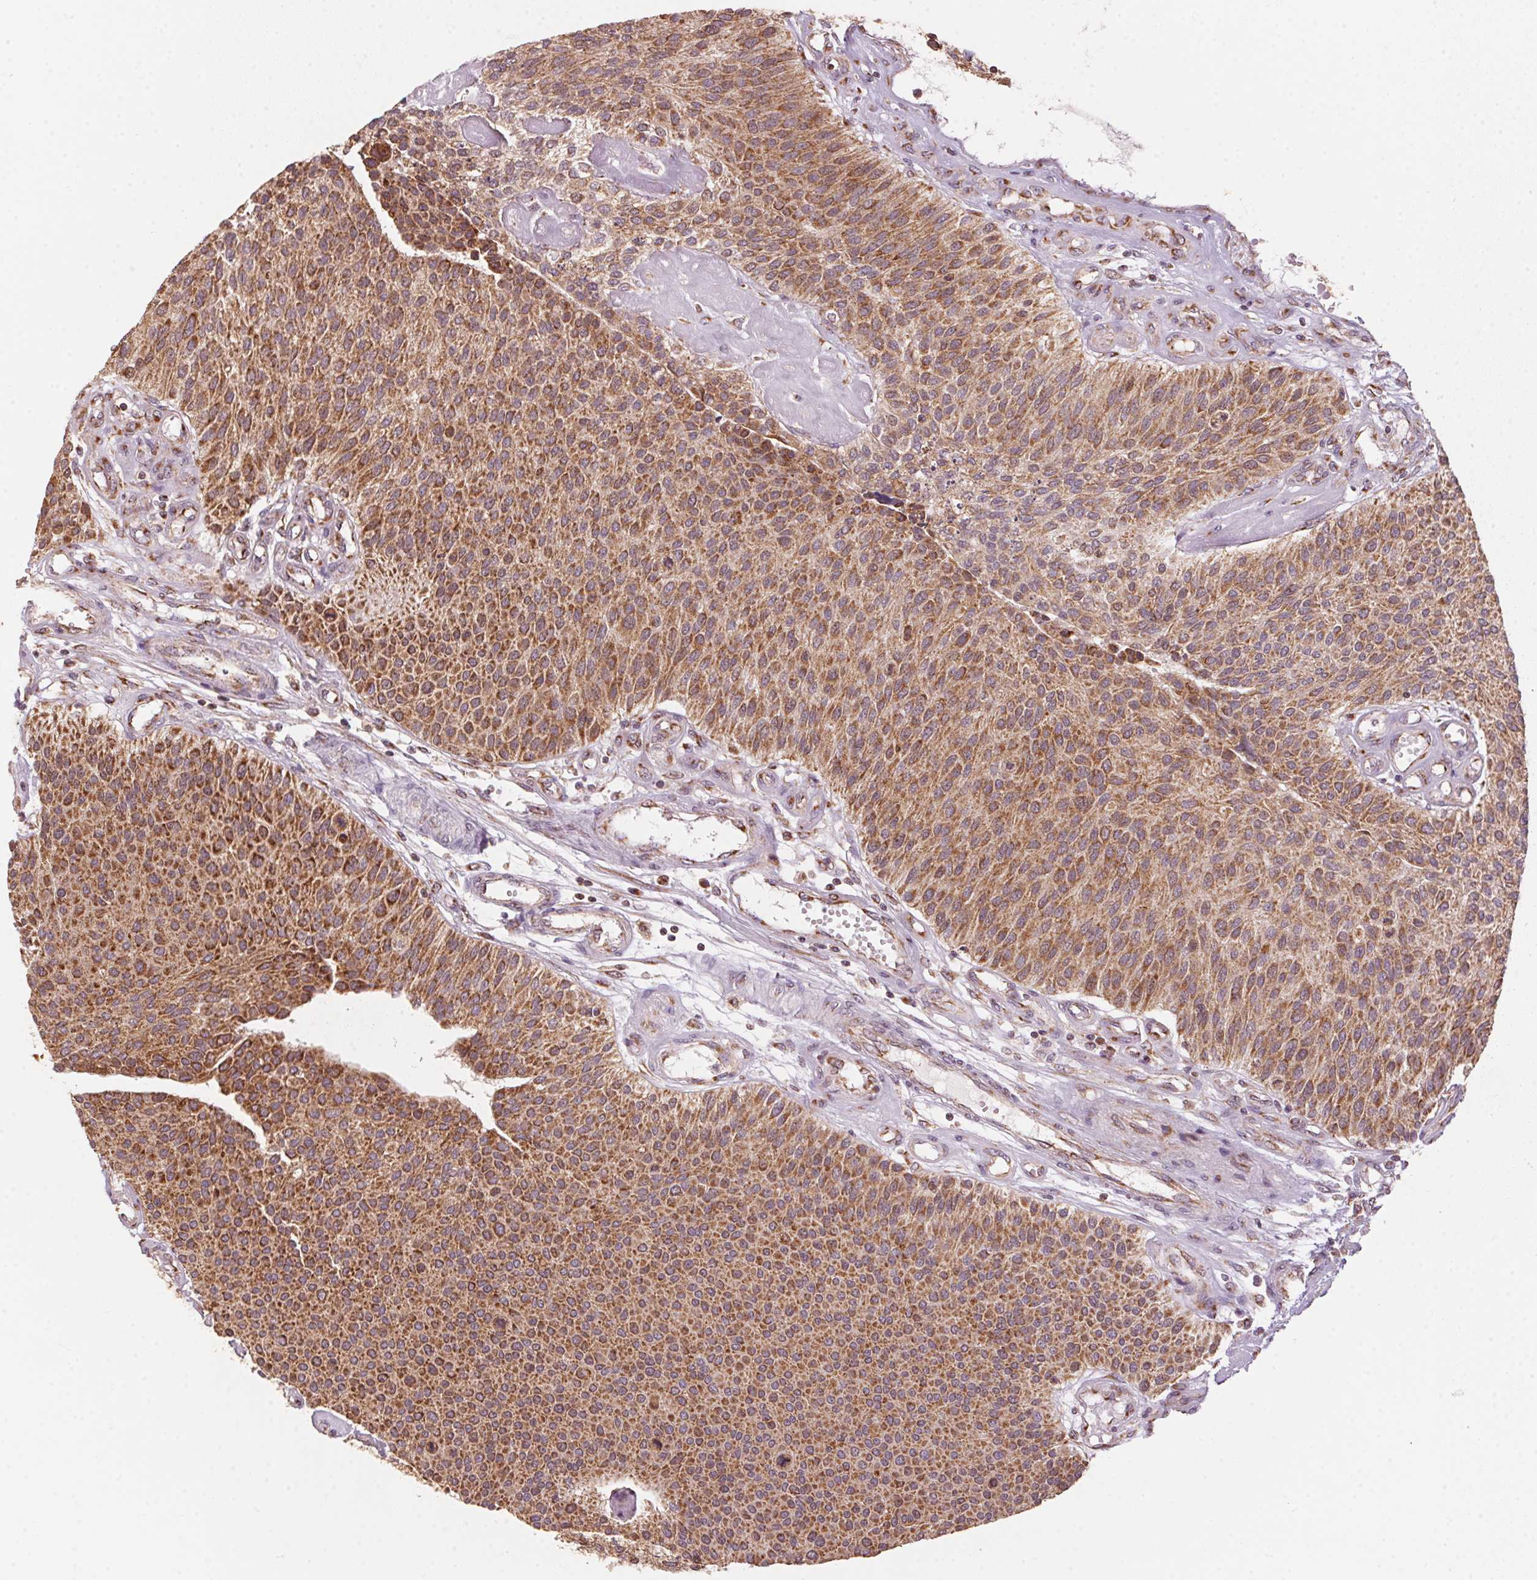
{"staining": {"intensity": "strong", "quantity": ">75%", "location": "cytoplasmic/membranous"}, "tissue": "urothelial cancer", "cell_type": "Tumor cells", "image_type": "cancer", "snomed": [{"axis": "morphology", "description": "Urothelial carcinoma, NOS"}, {"axis": "topography", "description": "Urinary bladder"}], "caption": "Urothelial cancer was stained to show a protein in brown. There is high levels of strong cytoplasmic/membranous staining in approximately >75% of tumor cells.", "gene": "TOMM70", "patient": {"sex": "male", "age": 55}}